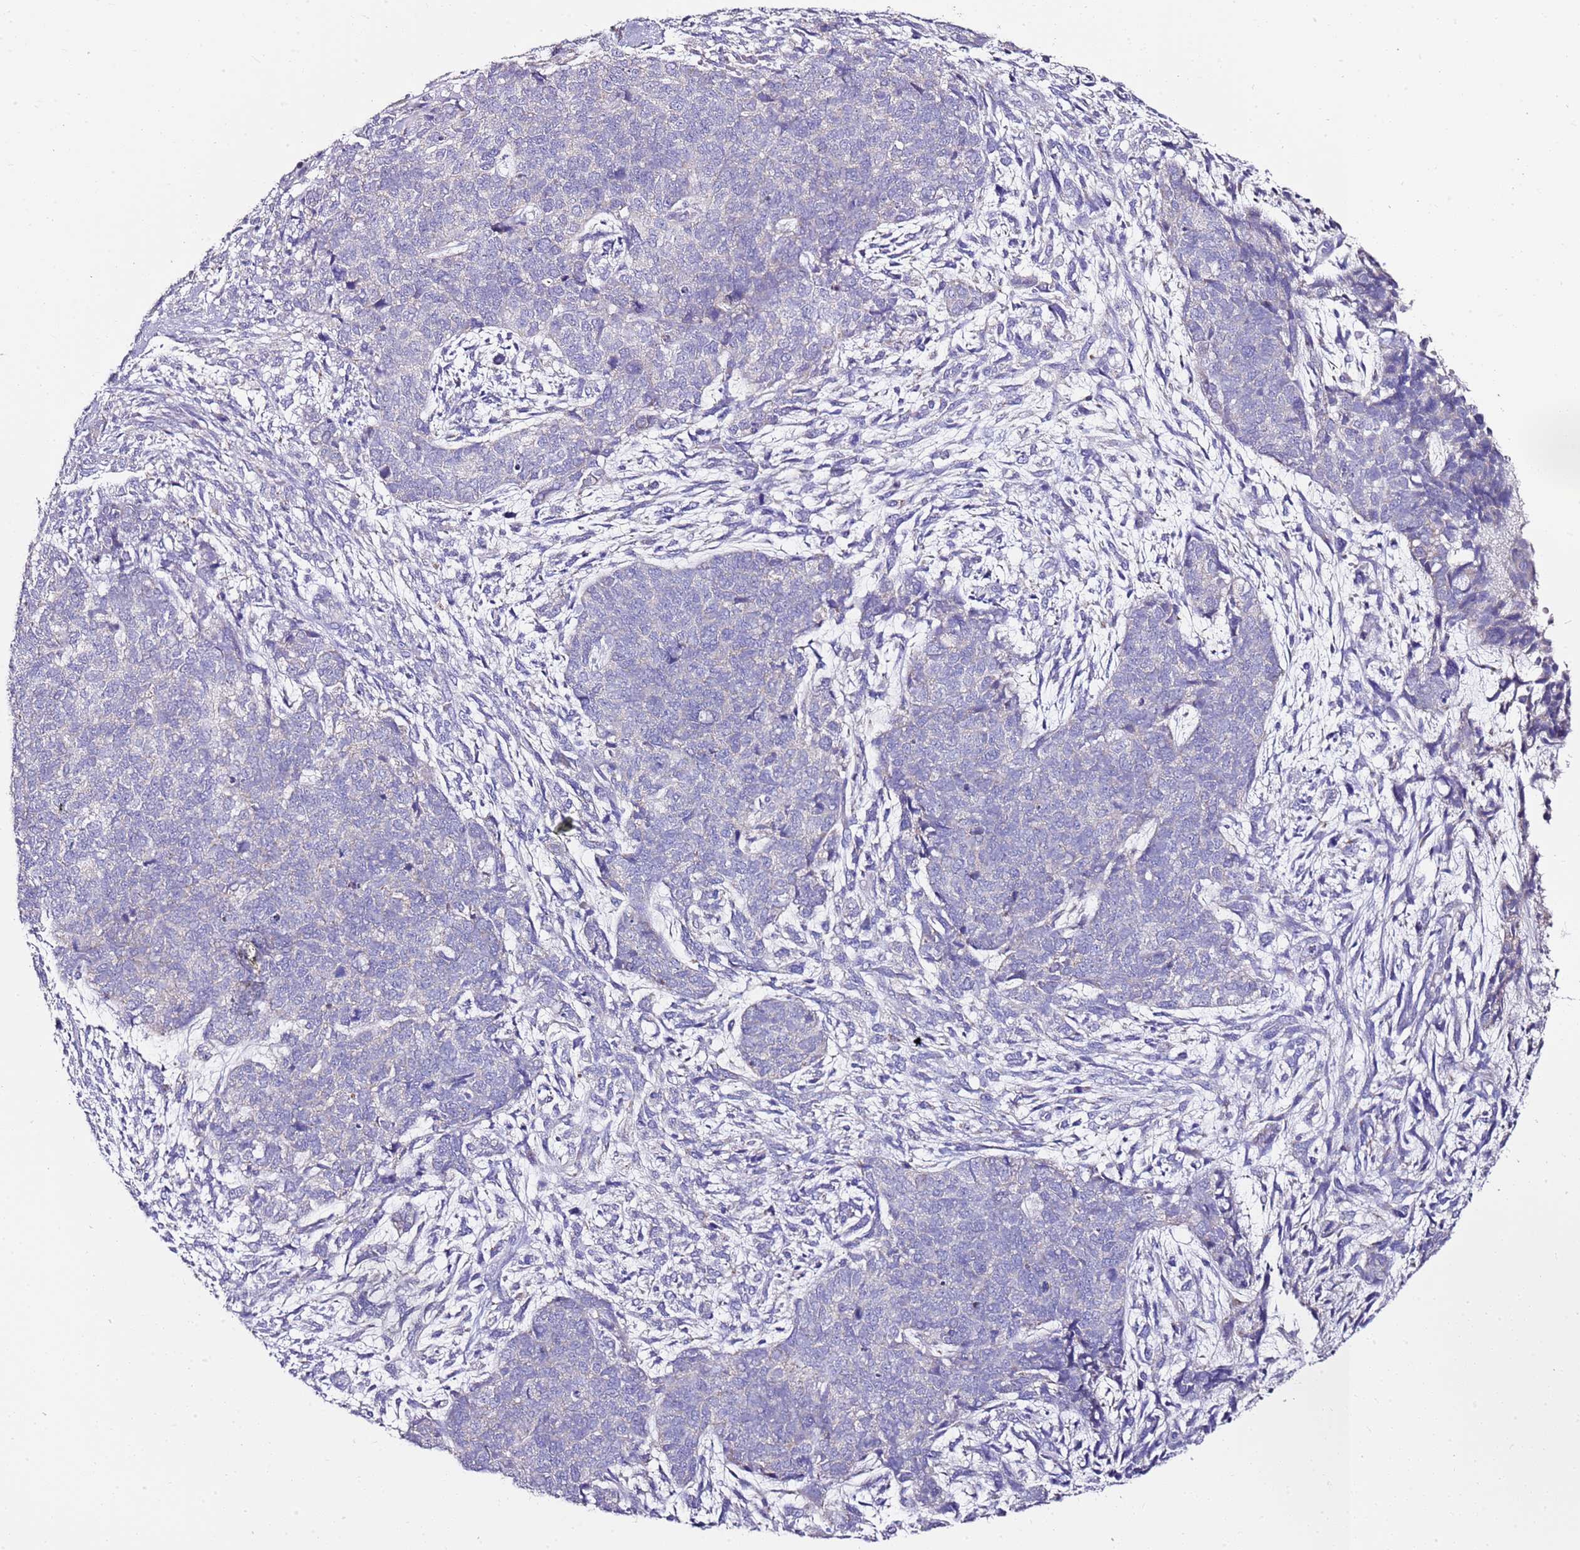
{"staining": {"intensity": "negative", "quantity": "none", "location": "none"}, "tissue": "cervical cancer", "cell_type": "Tumor cells", "image_type": "cancer", "snomed": [{"axis": "morphology", "description": "Squamous cell carcinoma, NOS"}, {"axis": "topography", "description": "Cervix"}], "caption": "Photomicrograph shows no significant protein positivity in tumor cells of squamous cell carcinoma (cervical). Nuclei are stained in blue.", "gene": "MYBPC3", "patient": {"sex": "female", "age": 63}}